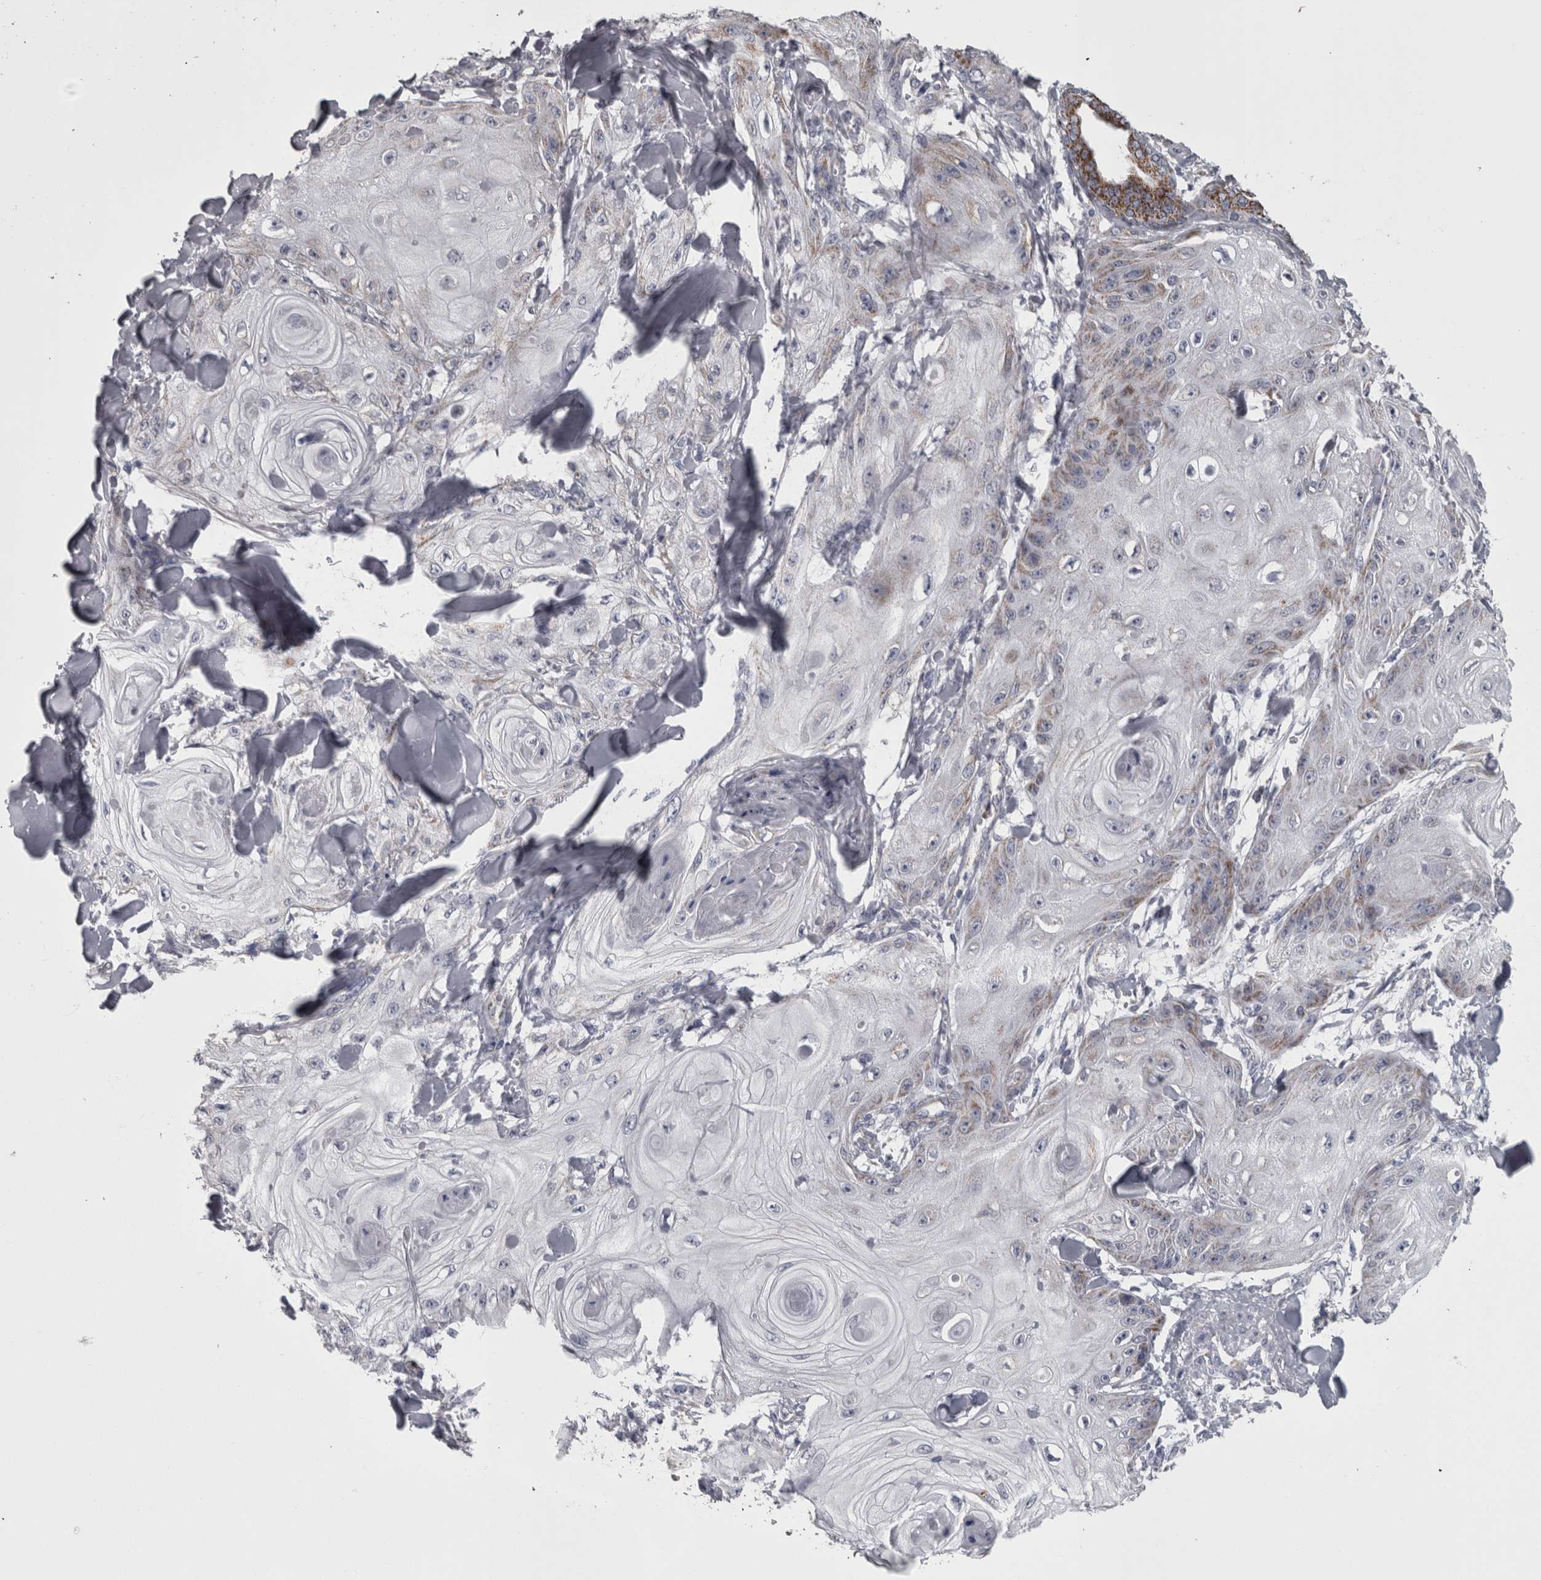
{"staining": {"intensity": "weak", "quantity": "<25%", "location": "cytoplasmic/membranous"}, "tissue": "skin cancer", "cell_type": "Tumor cells", "image_type": "cancer", "snomed": [{"axis": "morphology", "description": "Squamous cell carcinoma, NOS"}, {"axis": "topography", "description": "Skin"}], "caption": "There is no significant staining in tumor cells of squamous cell carcinoma (skin).", "gene": "DBT", "patient": {"sex": "male", "age": 74}}